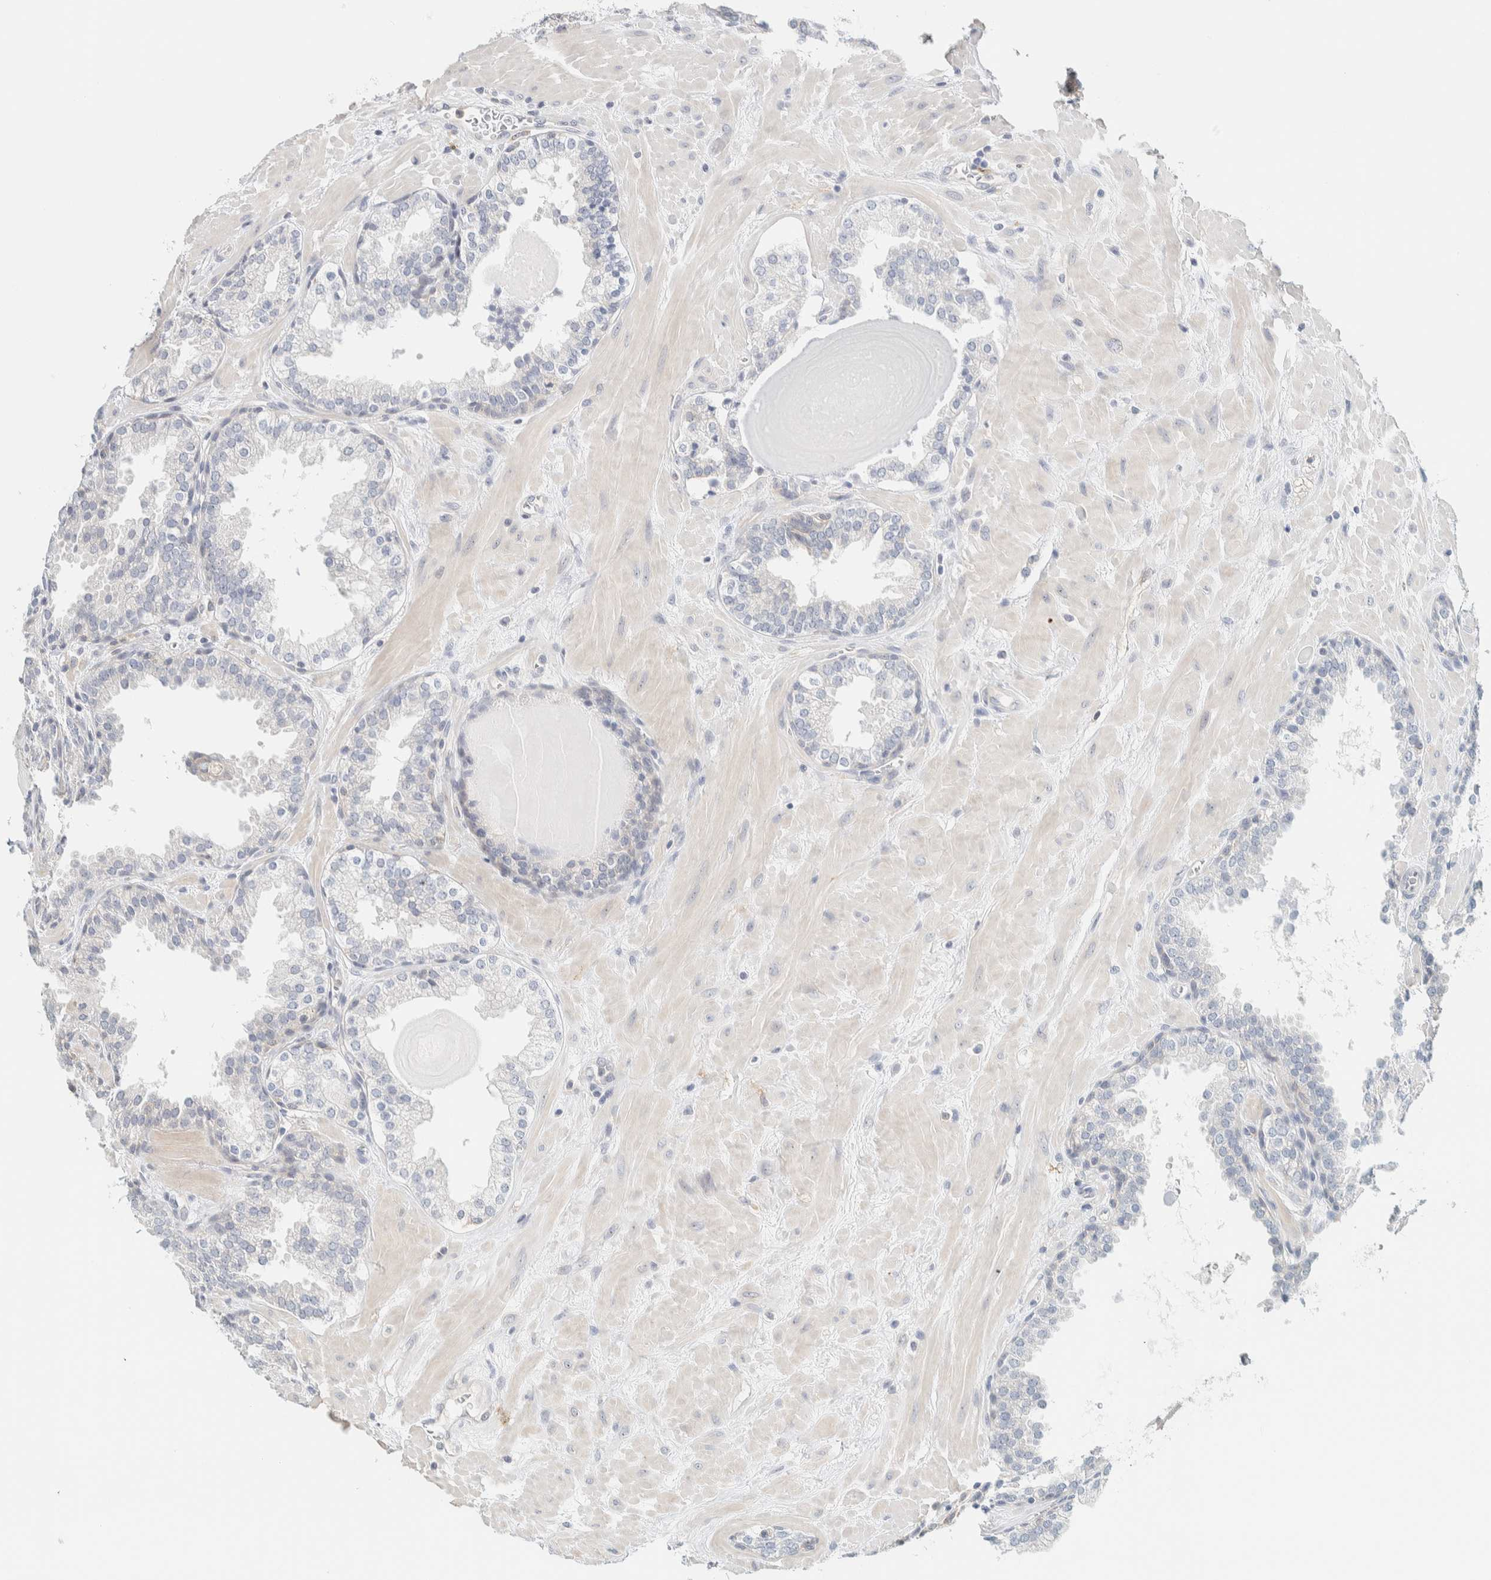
{"staining": {"intensity": "negative", "quantity": "none", "location": "none"}, "tissue": "prostate", "cell_type": "Glandular cells", "image_type": "normal", "snomed": [{"axis": "morphology", "description": "Normal tissue, NOS"}, {"axis": "topography", "description": "Prostate"}], "caption": "Photomicrograph shows no significant protein expression in glandular cells of normal prostate. Nuclei are stained in blue.", "gene": "NDE1", "patient": {"sex": "male", "age": 51}}